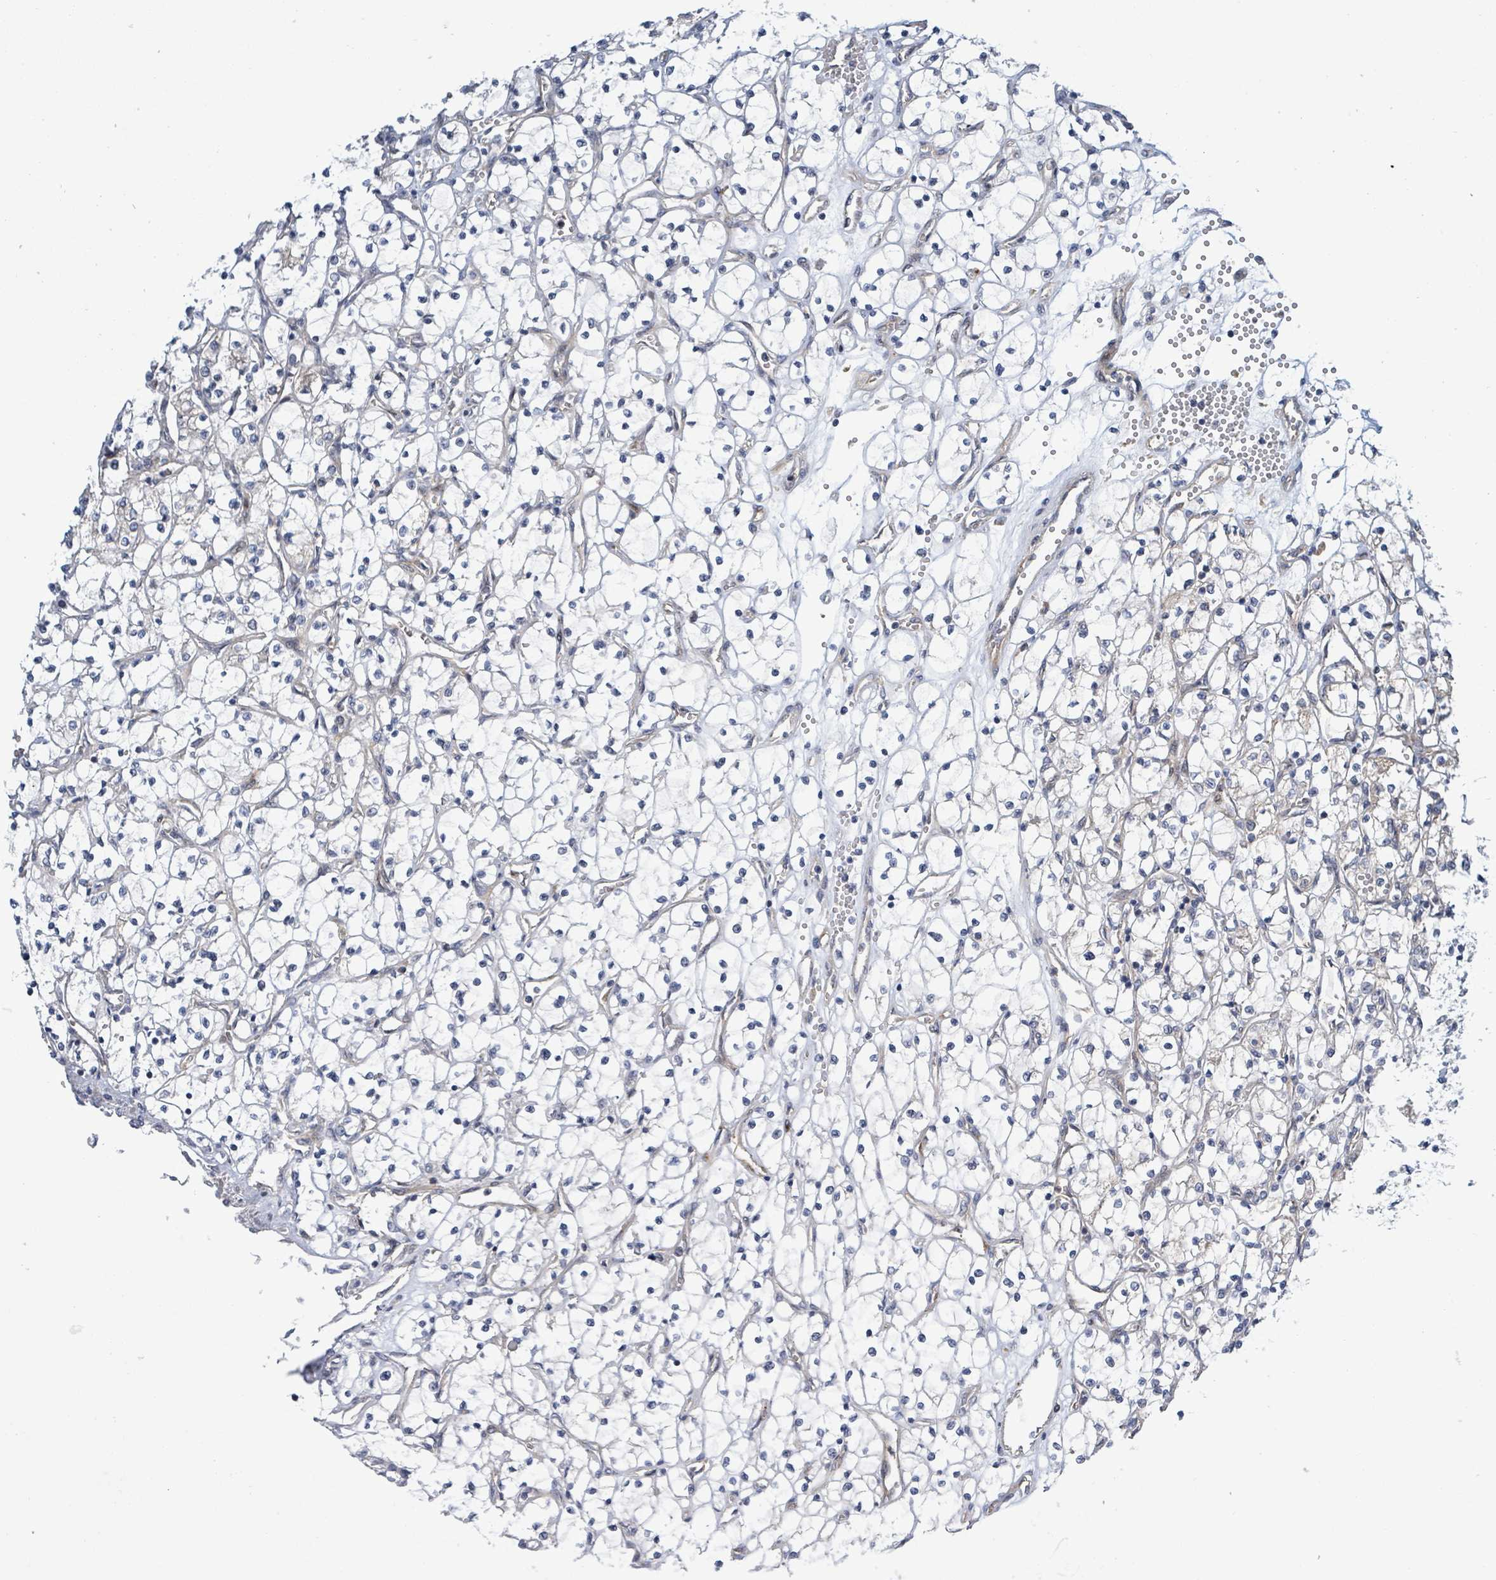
{"staining": {"intensity": "negative", "quantity": "none", "location": "none"}, "tissue": "renal cancer", "cell_type": "Tumor cells", "image_type": "cancer", "snomed": [{"axis": "morphology", "description": "Adenocarcinoma, NOS"}, {"axis": "topography", "description": "Kidney"}], "caption": "Immunohistochemistry (IHC) histopathology image of renal adenocarcinoma stained for a protein (brown), which displays no positivity in tumor cells. (DAB IHC visualized using brightfield microscopy, high magnification).", "gene": "CFAP210", "patient": {"sex": "female", "age": 69}}